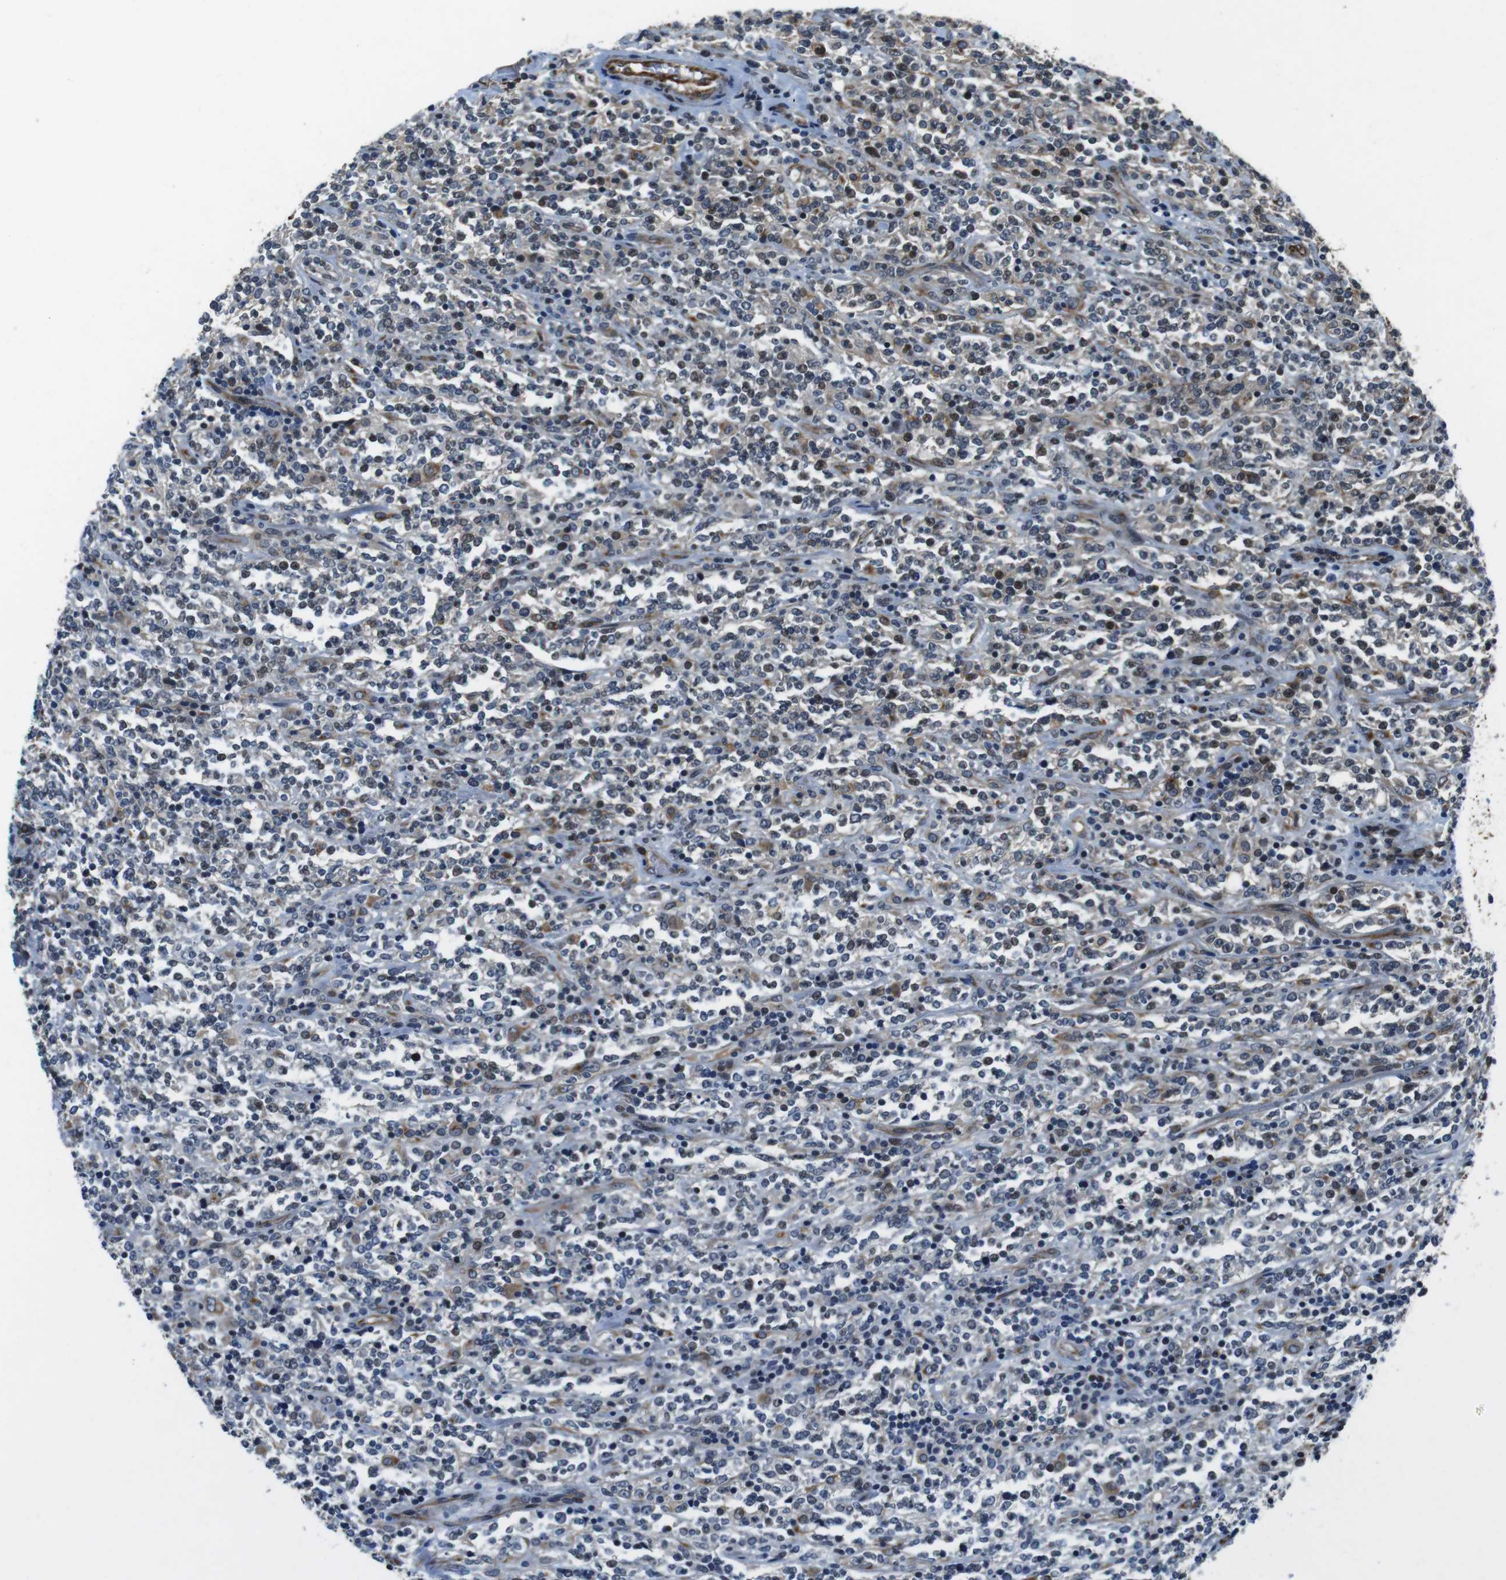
{"staining": {"intensity": "negative", "quantity": "none", "location": "none"}, "tissue": "lymphoma", "cell_type": "Tumor cells", "image_type": "cancer", "snomed": [{"axis": "morphology", "description": "Malignant lymphoma, non-Hodgkin's type, High grade"}, {"axis": "topography", "description": "Soft tissue"}], "caption": "This is an immunohistochemistry photomicrograph of human lymphoma. There is no expression in tumor cells.", "gene": "LRRC49", "patient": {"sex": "male", "age": 18}}